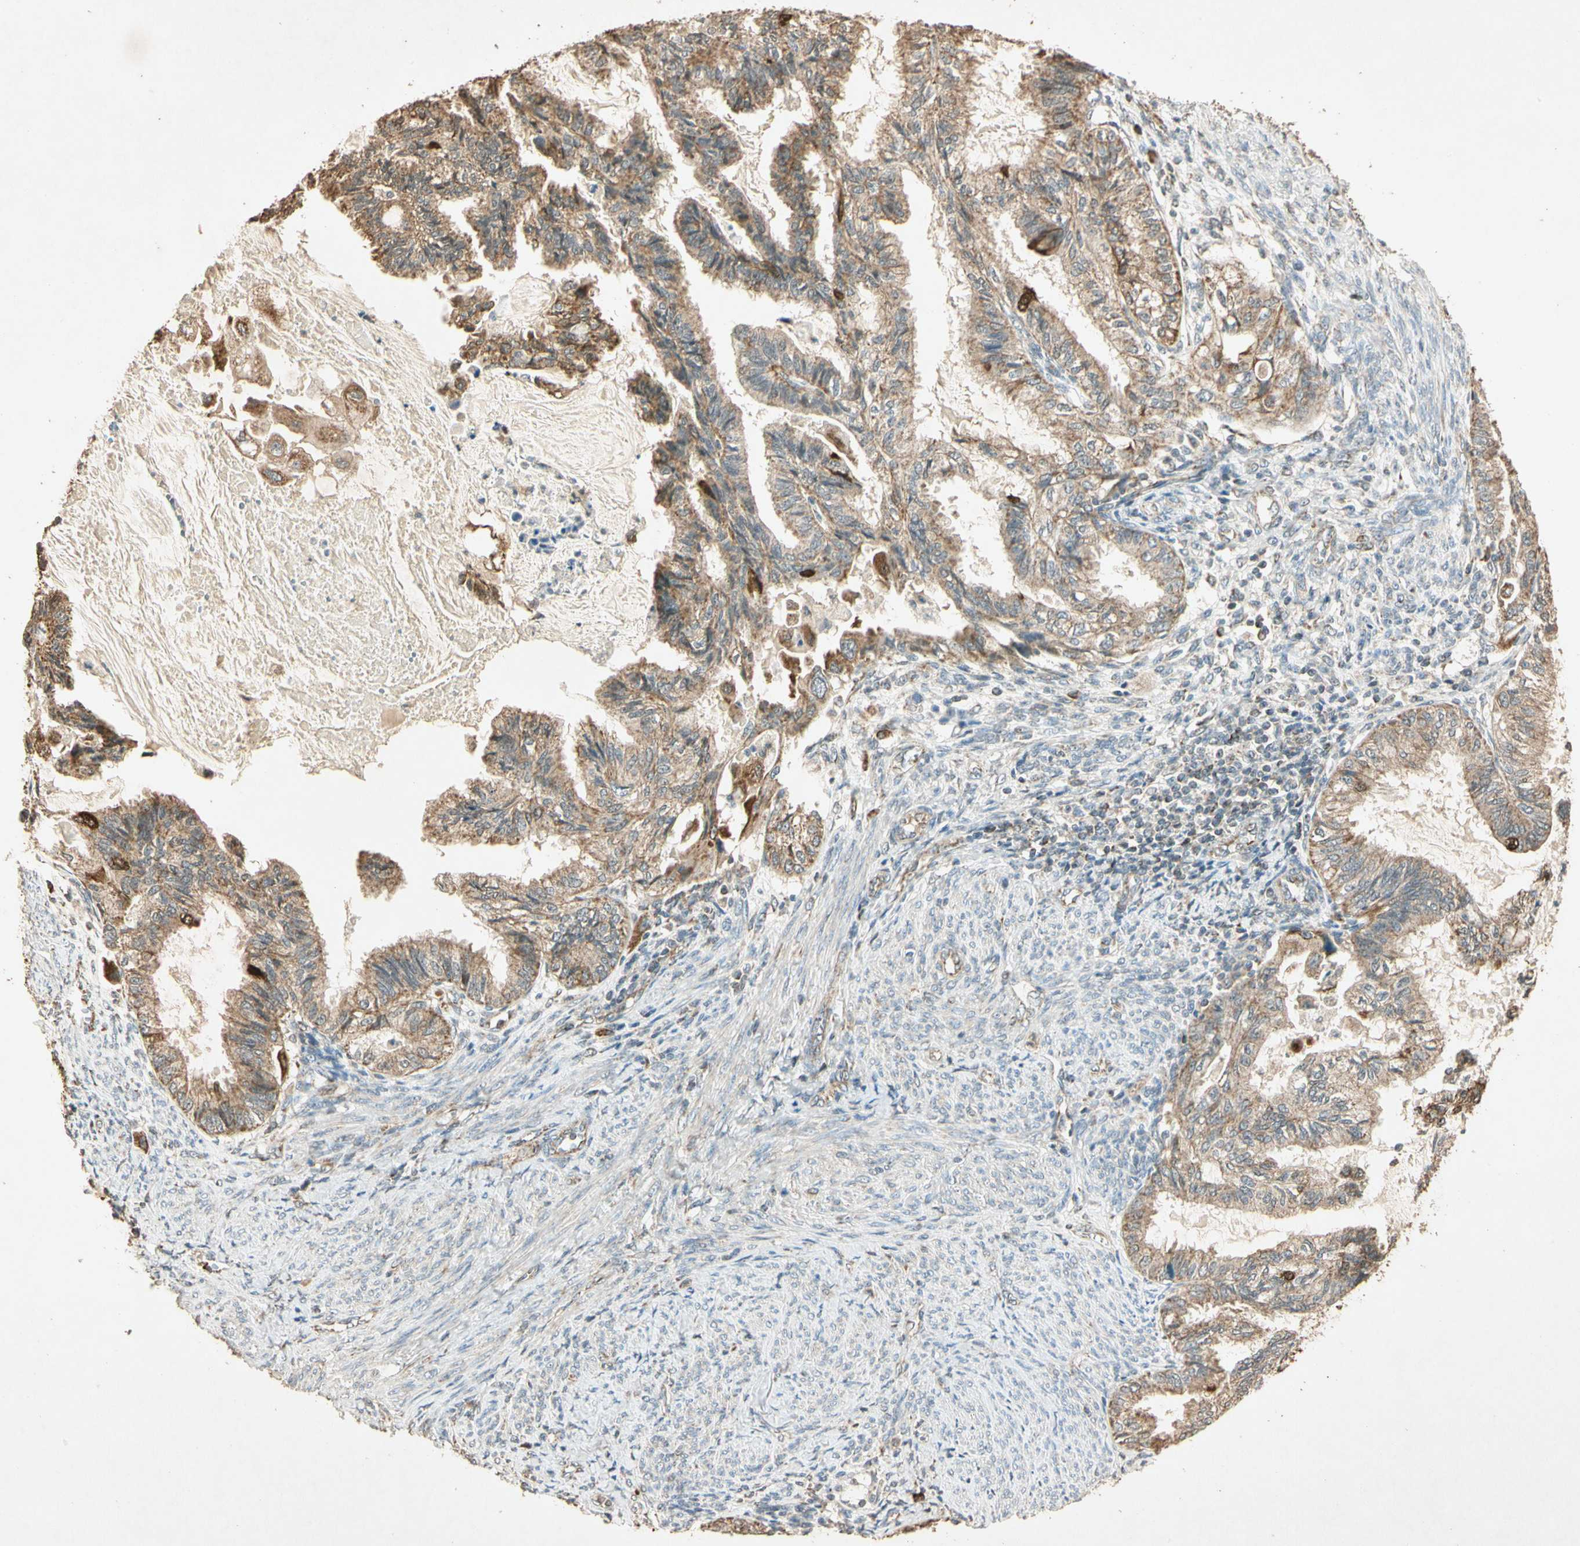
{"staining": {"intensity": "weak", "quantity": ">75%", "location": "cytoplasmic/membranous"}, "tissue": "cervical cancer", "cell_type": "Tumor cells", "image_type": "cancer", "snomed": [{"axis": "morphology", "description": "Normal tissue, NOS"}, {"axis": "morphology", "description": "Adenocarcinoma, NOS"}, {"axis": "topography", "description": "Cervix"}, {"axis": "topography", "description": "Endometrium"}], "caption": "DAB (3,3'-diaminobenzidine) immunohistochemical staining of human adenocarcinoma (cervical) reveals weak cytoplasmic/membranous protein positivity in about >75% of tumor cells.", "gene": "PRDX5", "patient": {"sex": "female", "age": 86}}